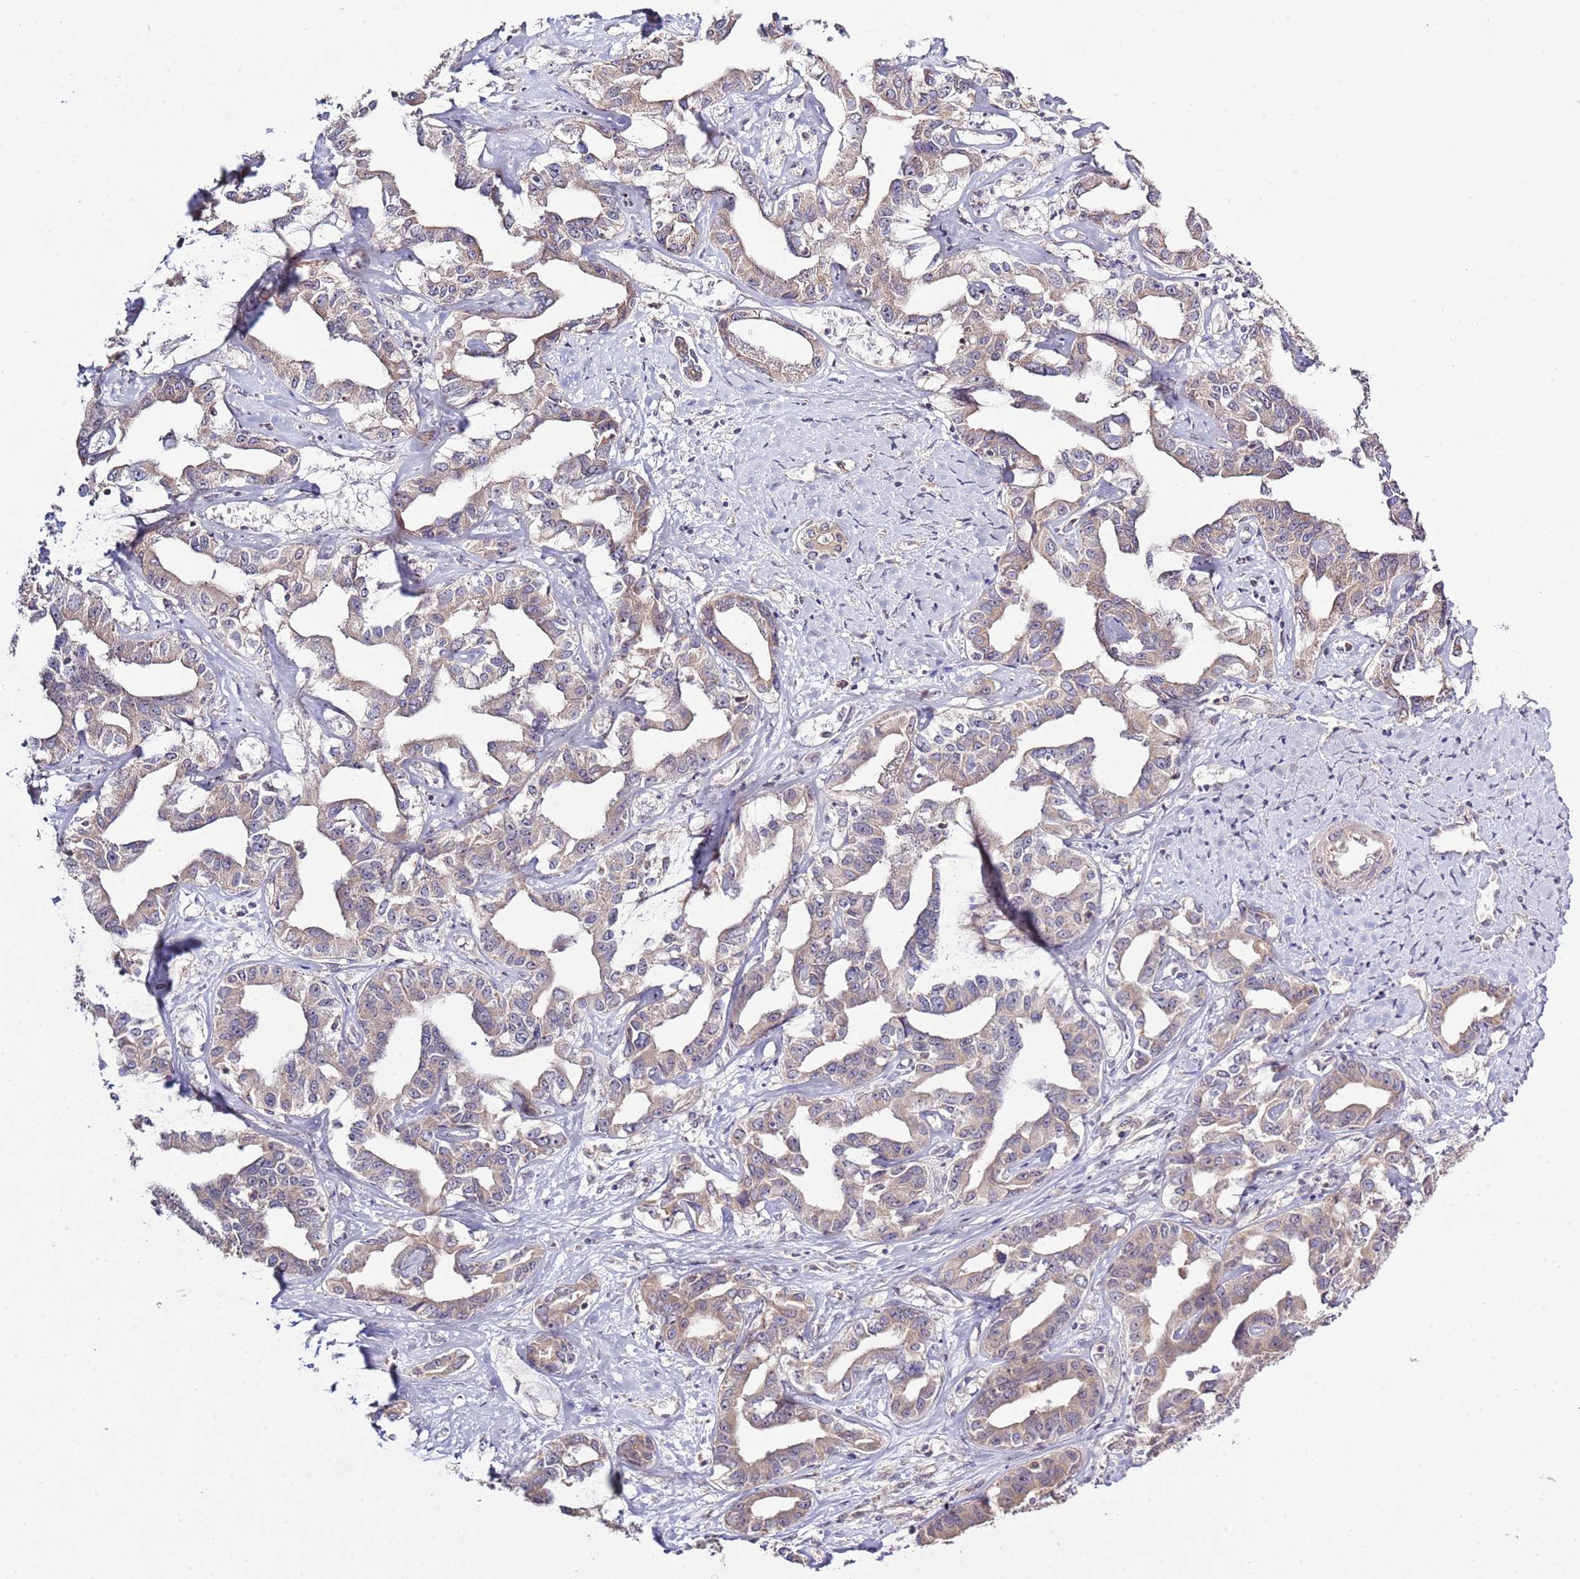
{"staining": {"intensity": "weak", "quantity": "25%-75%", "location": "cytoplasmic/membranous"}, "tissue": "liver cancer", "cell_type": "Tumor cells", "image_type": "cancer", "snomed": [{"axis": "morphology", "description": "Cholangiocarcinoma"}, {"axis": "topography", "description": "Liver"}], "caption": "Protein staining by immunohistochemistry displays weak cytoplasmic/membranous staining in approximately 25%-75% of tumor cells in liver cancer.", "gene": "IVD", "patient": {"sex": "male", "age": 59}}